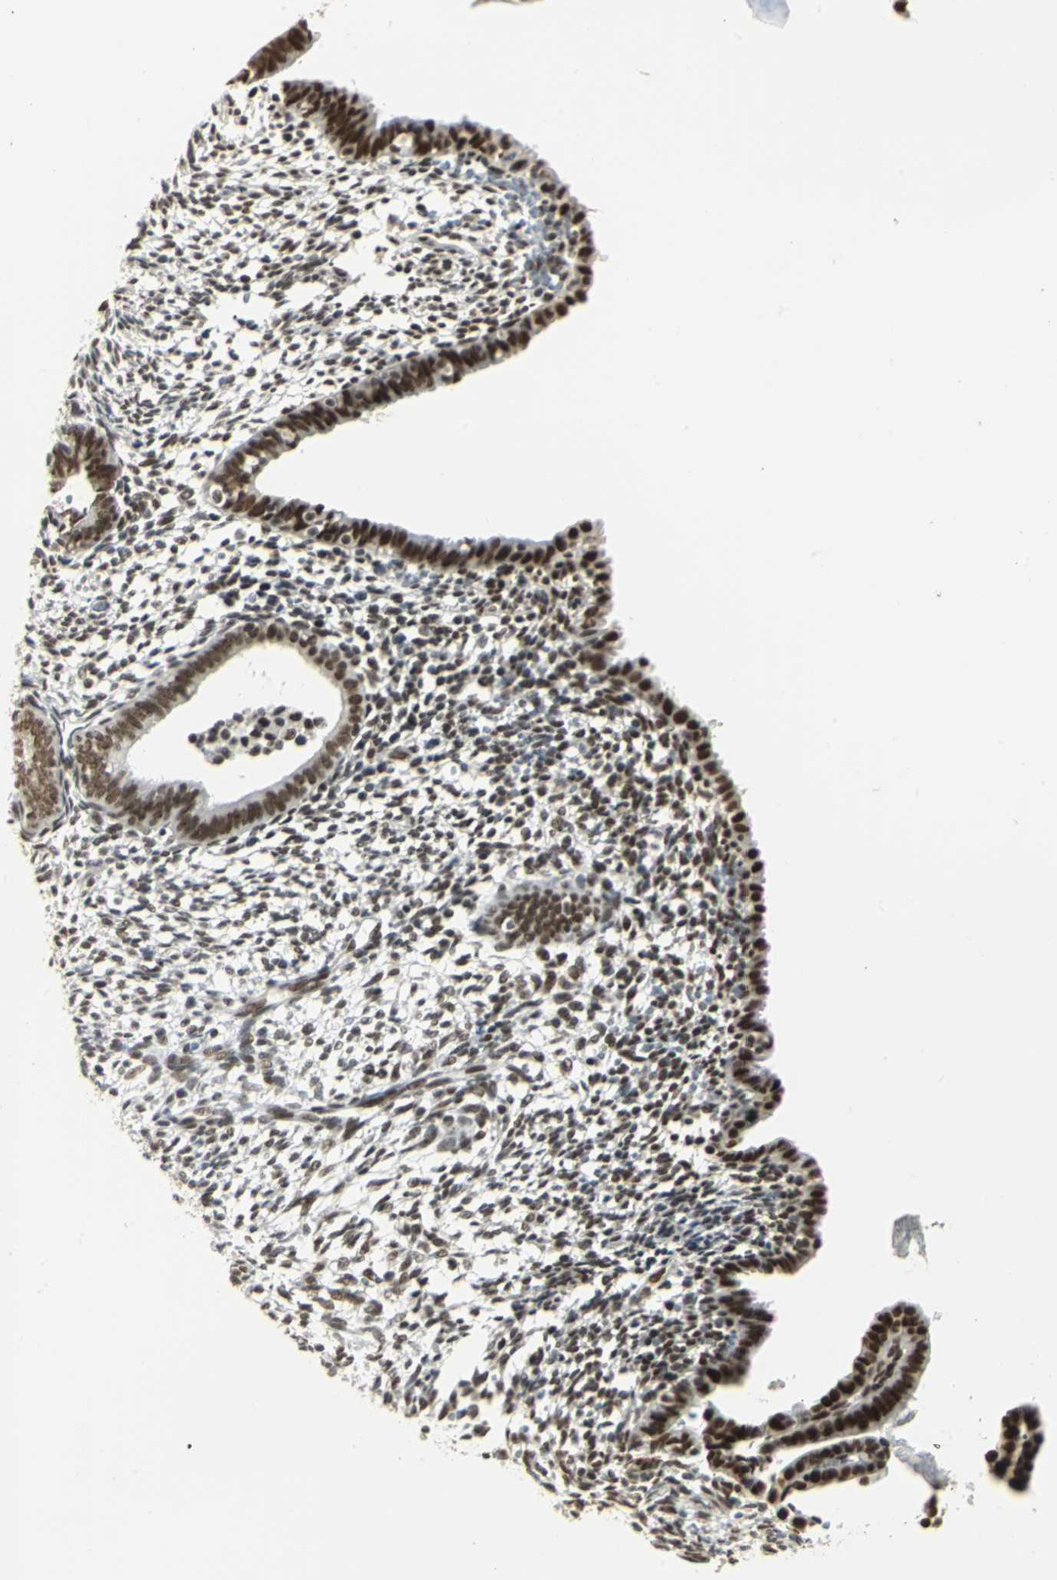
{"staining": {"intensity": "strong", "quantity": ">75%", "location": "nuclear"}, "tissue": "endometrium", "cell_type": "Cells in endometrial stroma", "image_type": "normal", "snomed": [{"axis": "morphology", "description": "Normal tissue, NOS"}, {"axis": "morphology", "description": "Atrophy, NOS"}, {"axis": "topography", "description": "Uterus"}, {"axis": "topography", "description": "Endometrium"}], "caption": "Immunohistochemical staining of unremarkable endometrium demonstrates strong nuclear protein staining in approximately >75% of cells in endometrial stroma.", "gene": "CBX3", "patient": {"sex": "female", "age": 68}}